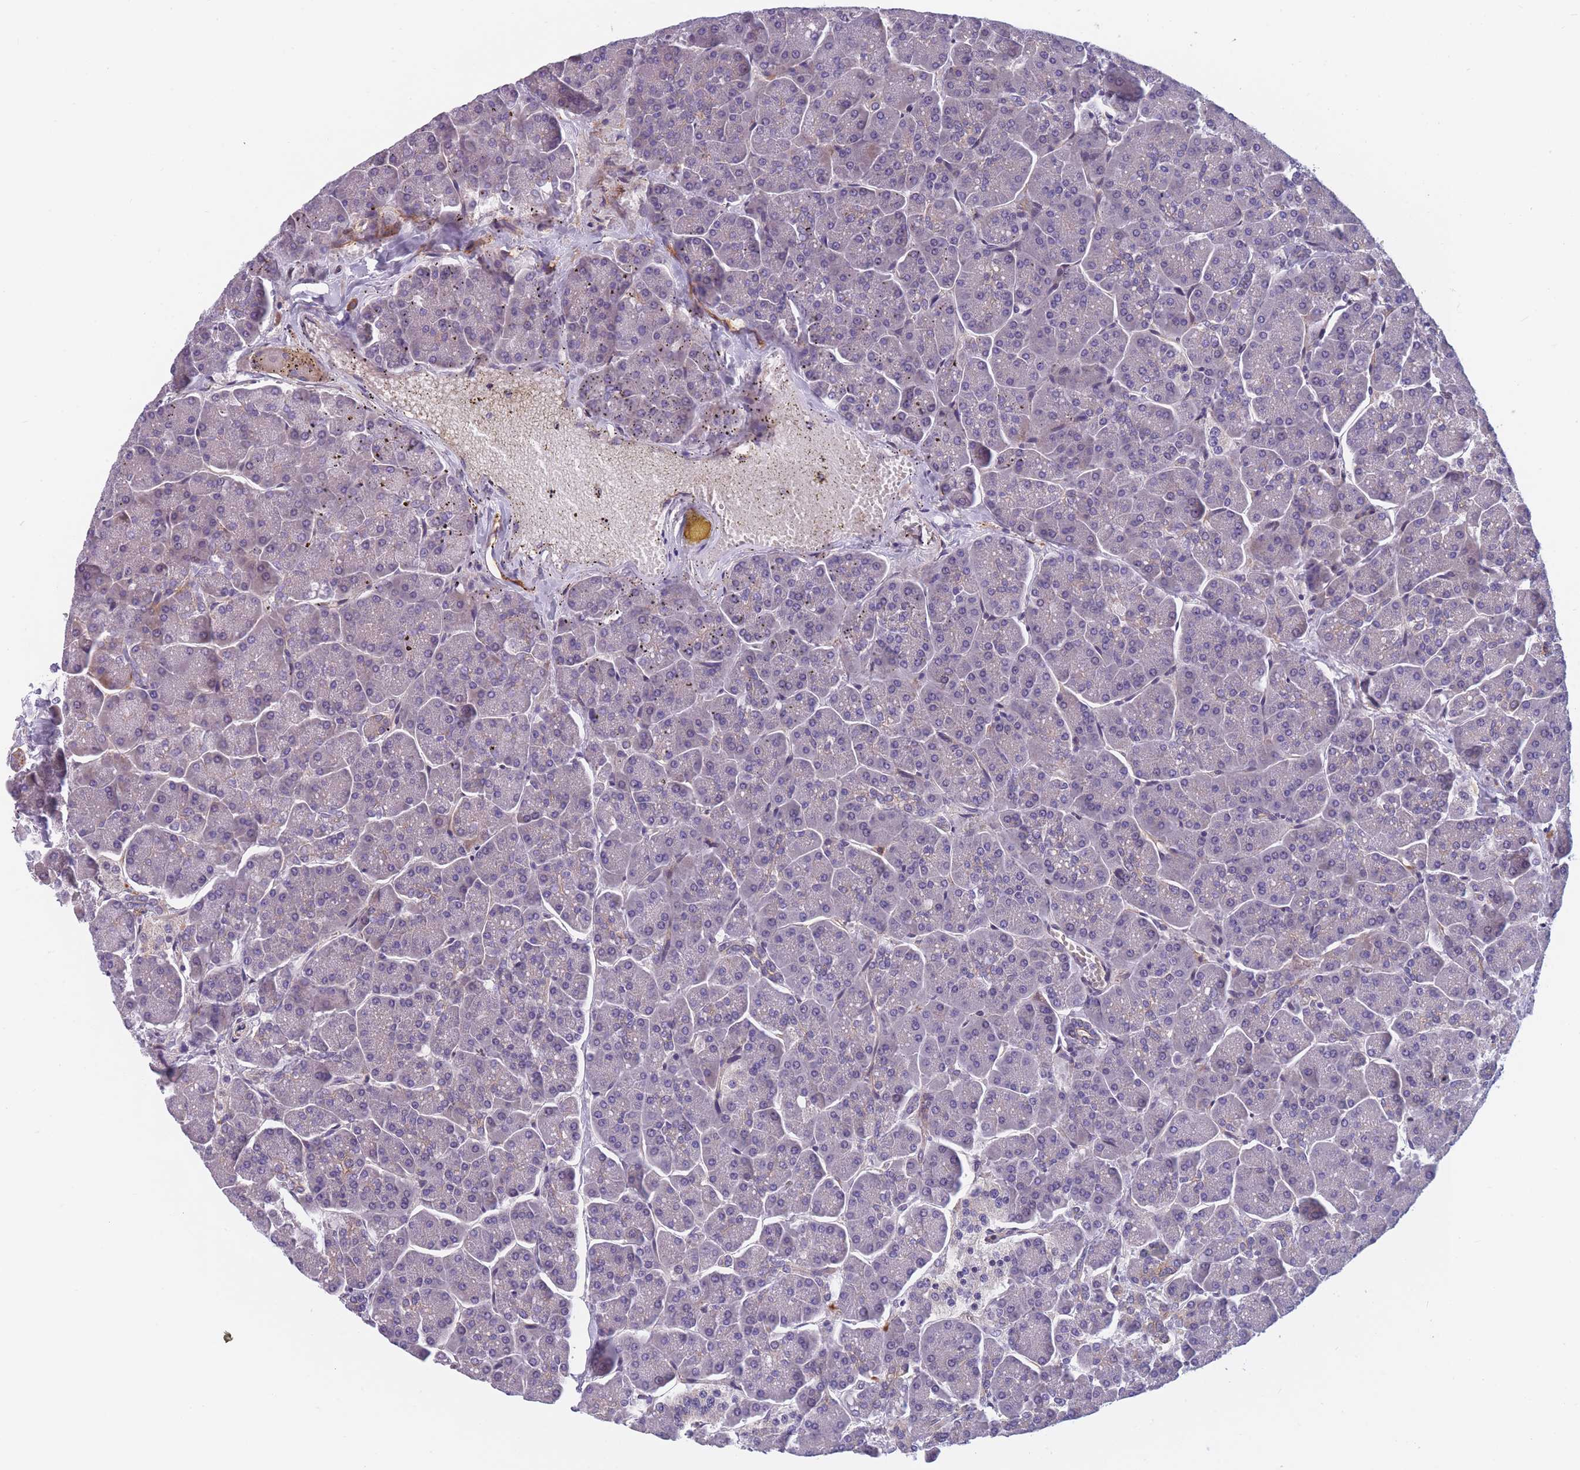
{"staining": {"intensity": "weak", "quantity": "<25%", "location": "cytoplasmic/membranous"}, "tissue": "pancreas", "cell_type": "Exocrine glandular cells", "image_type": "normal", "snomed": [{"axis": "morphology", "description": "Normal tissue, NOS"}, {"axis": "topography", "description": "Pancreas"}, {"axis": "topography", "description": "Peripheral nerve tissue"}], "caption": "This micrograph is of benign pancreas stained with IHC to label a protein in brown with the nuclei are counter-stained blue. There is no positivity in exocrine glandular cells. (IHC, brightfield microscopy, high magnification).", "gene": "FAM83F", "patient": {"sex": "male", "age": 54}}